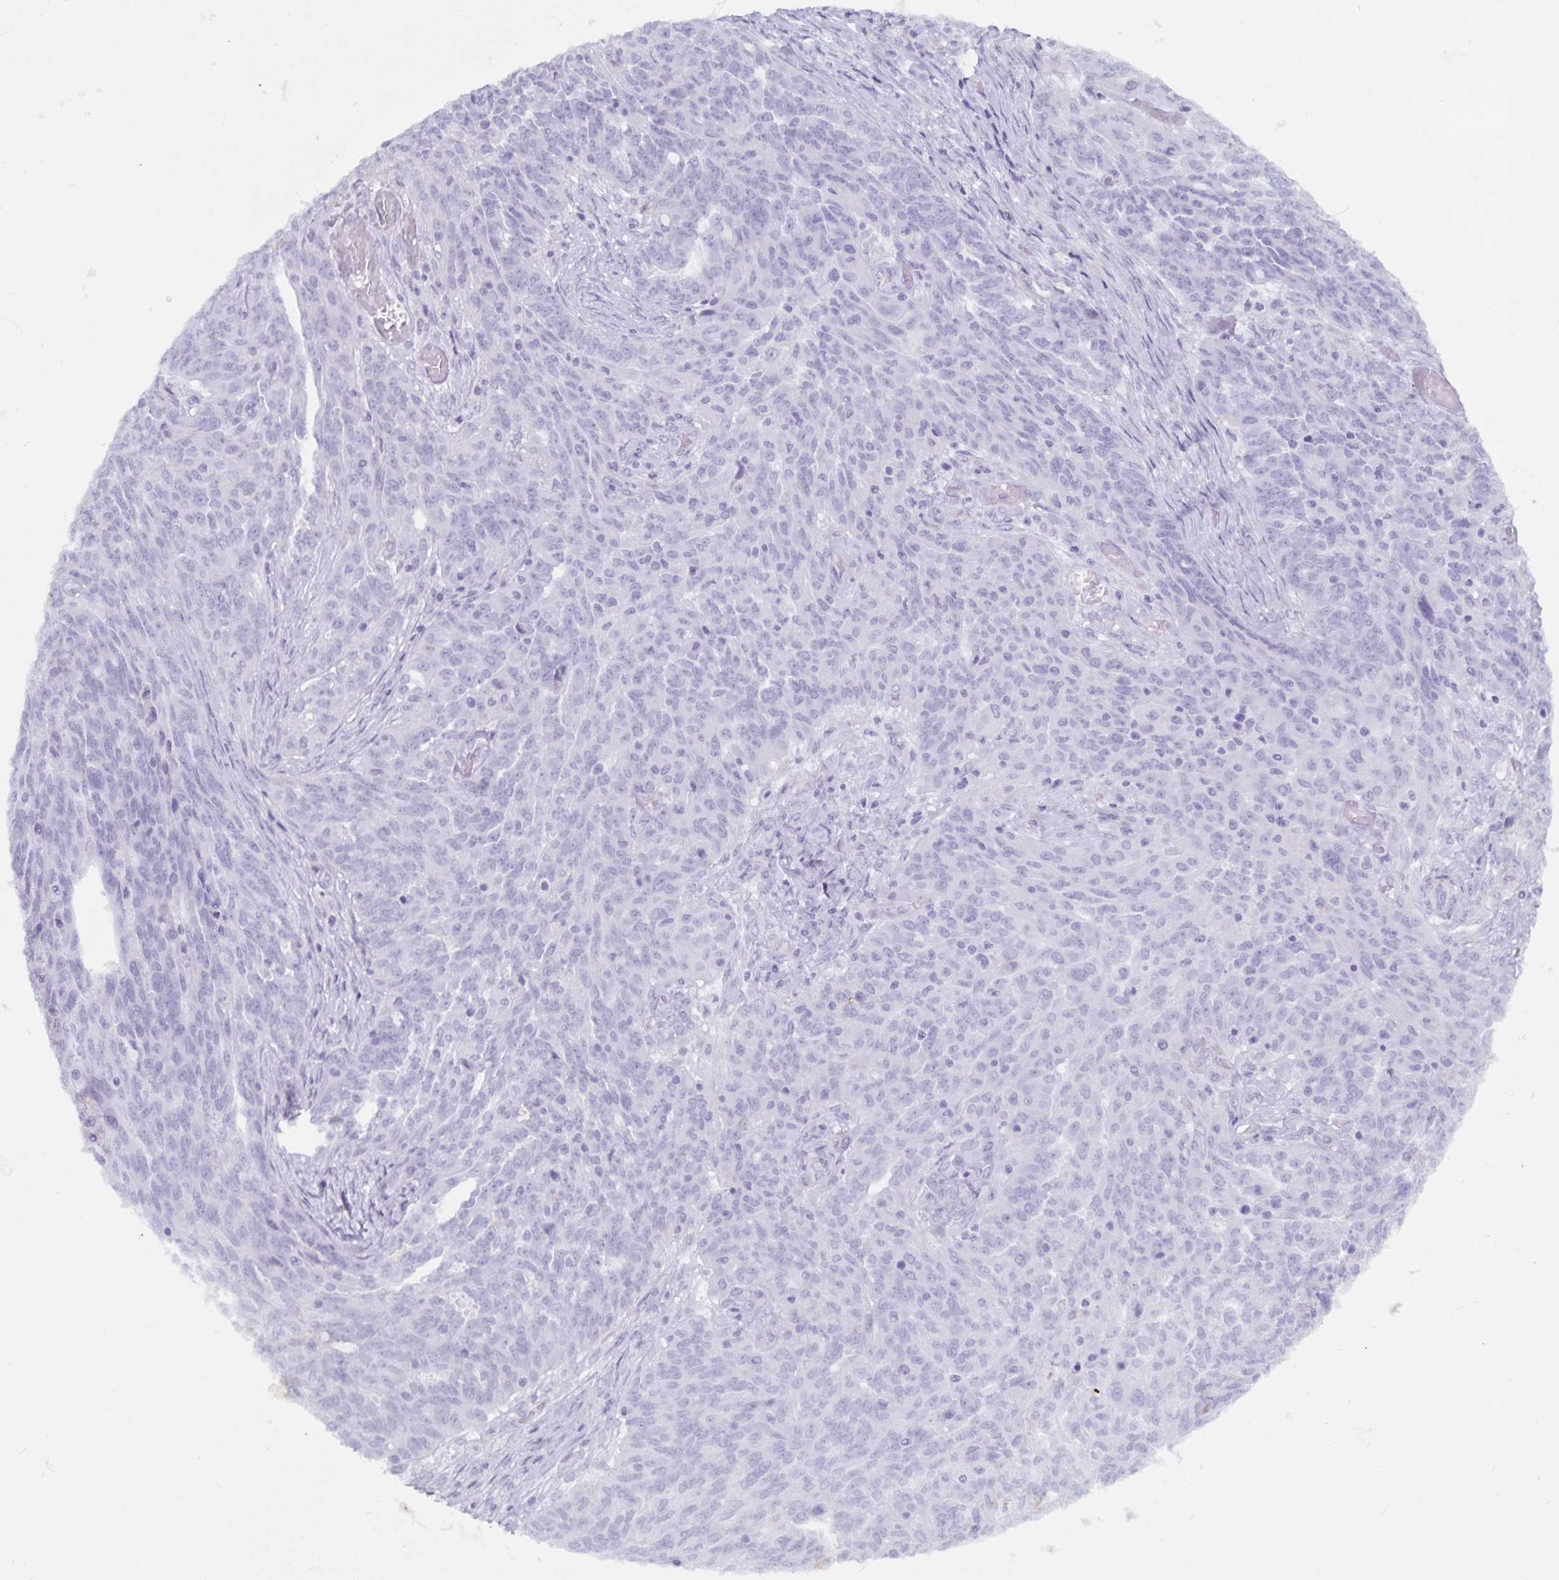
{"staining": {"intensity": "negative", "quantity": "none", "location": "none"}, "tissue": "ovarian cancer", "cell_type": "Tumor cells", "image_type": "cancer", "snomed": [{"axis": "morphology", "description": "Cystadenocarcinoma, serous, NOS"}, {"axis": "topography", "description": "Ovary"}], "caption": "Image shows no significant protein staining in tumor cells of serous cystadenocarcinoma (ovarian).", "gene": "GPR137", "patient": {"sex": "female", "age": 67}}